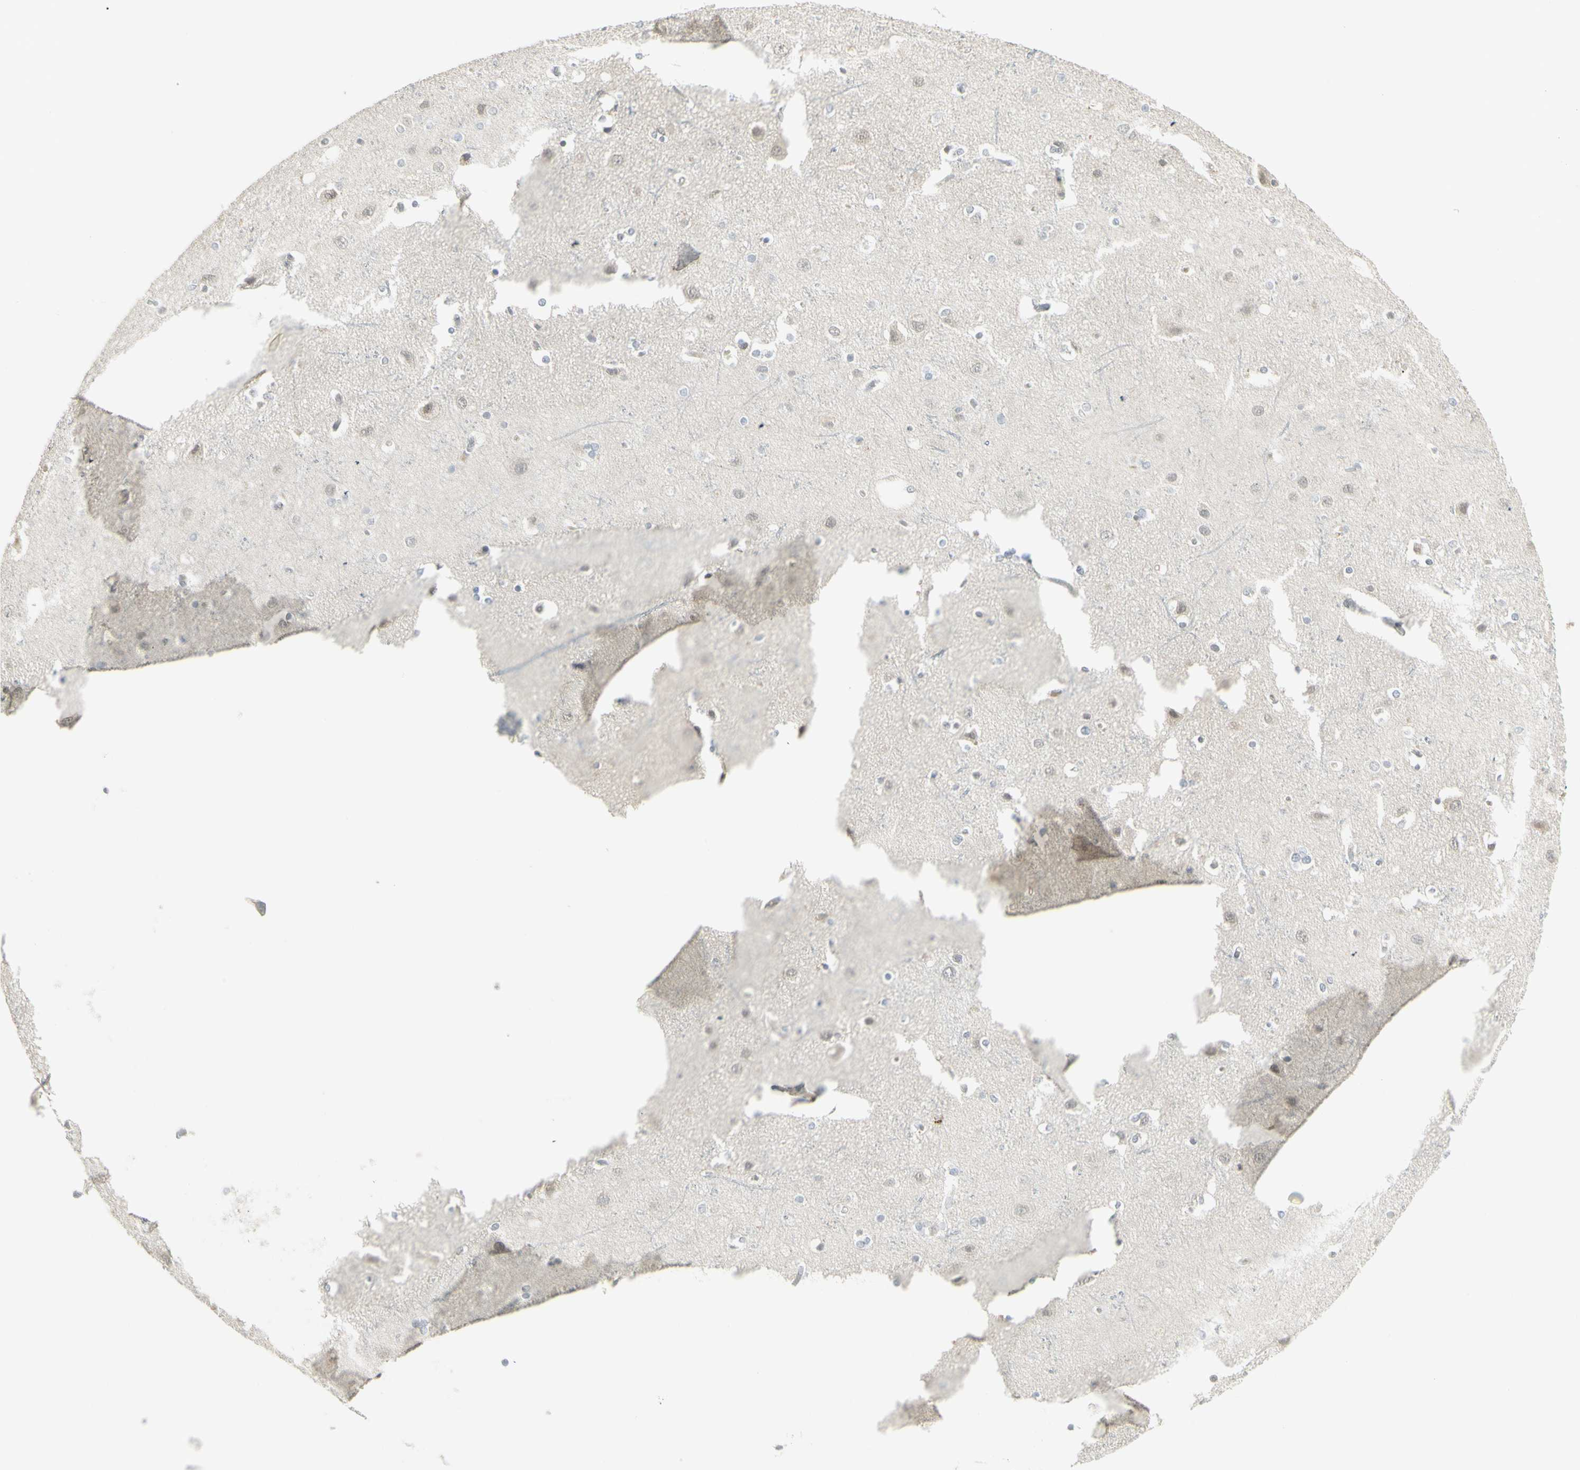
{"staining": {"intensity": "negative", "quantity": "none", "location": "none"}, "tissue": "cerebral cortex", "cell_type": "Endothelial cells", "image_type": "normal", "snomed": [{"axis": "morphology", "description": "Normal tissue, NOS"}, {"axis": "topography", "description": "Cerebral cortex"}], "caption": "Immunohistochemistry (IHC) micrograph of normal cerebral cortex: human cerebral cortex stained with DAB (3,3'-diaminobenzidine) reveals no significant protein positivity in endothelial cells.", "gene": "C1orf116", "patient": {"sex": "female", "age": 54}}